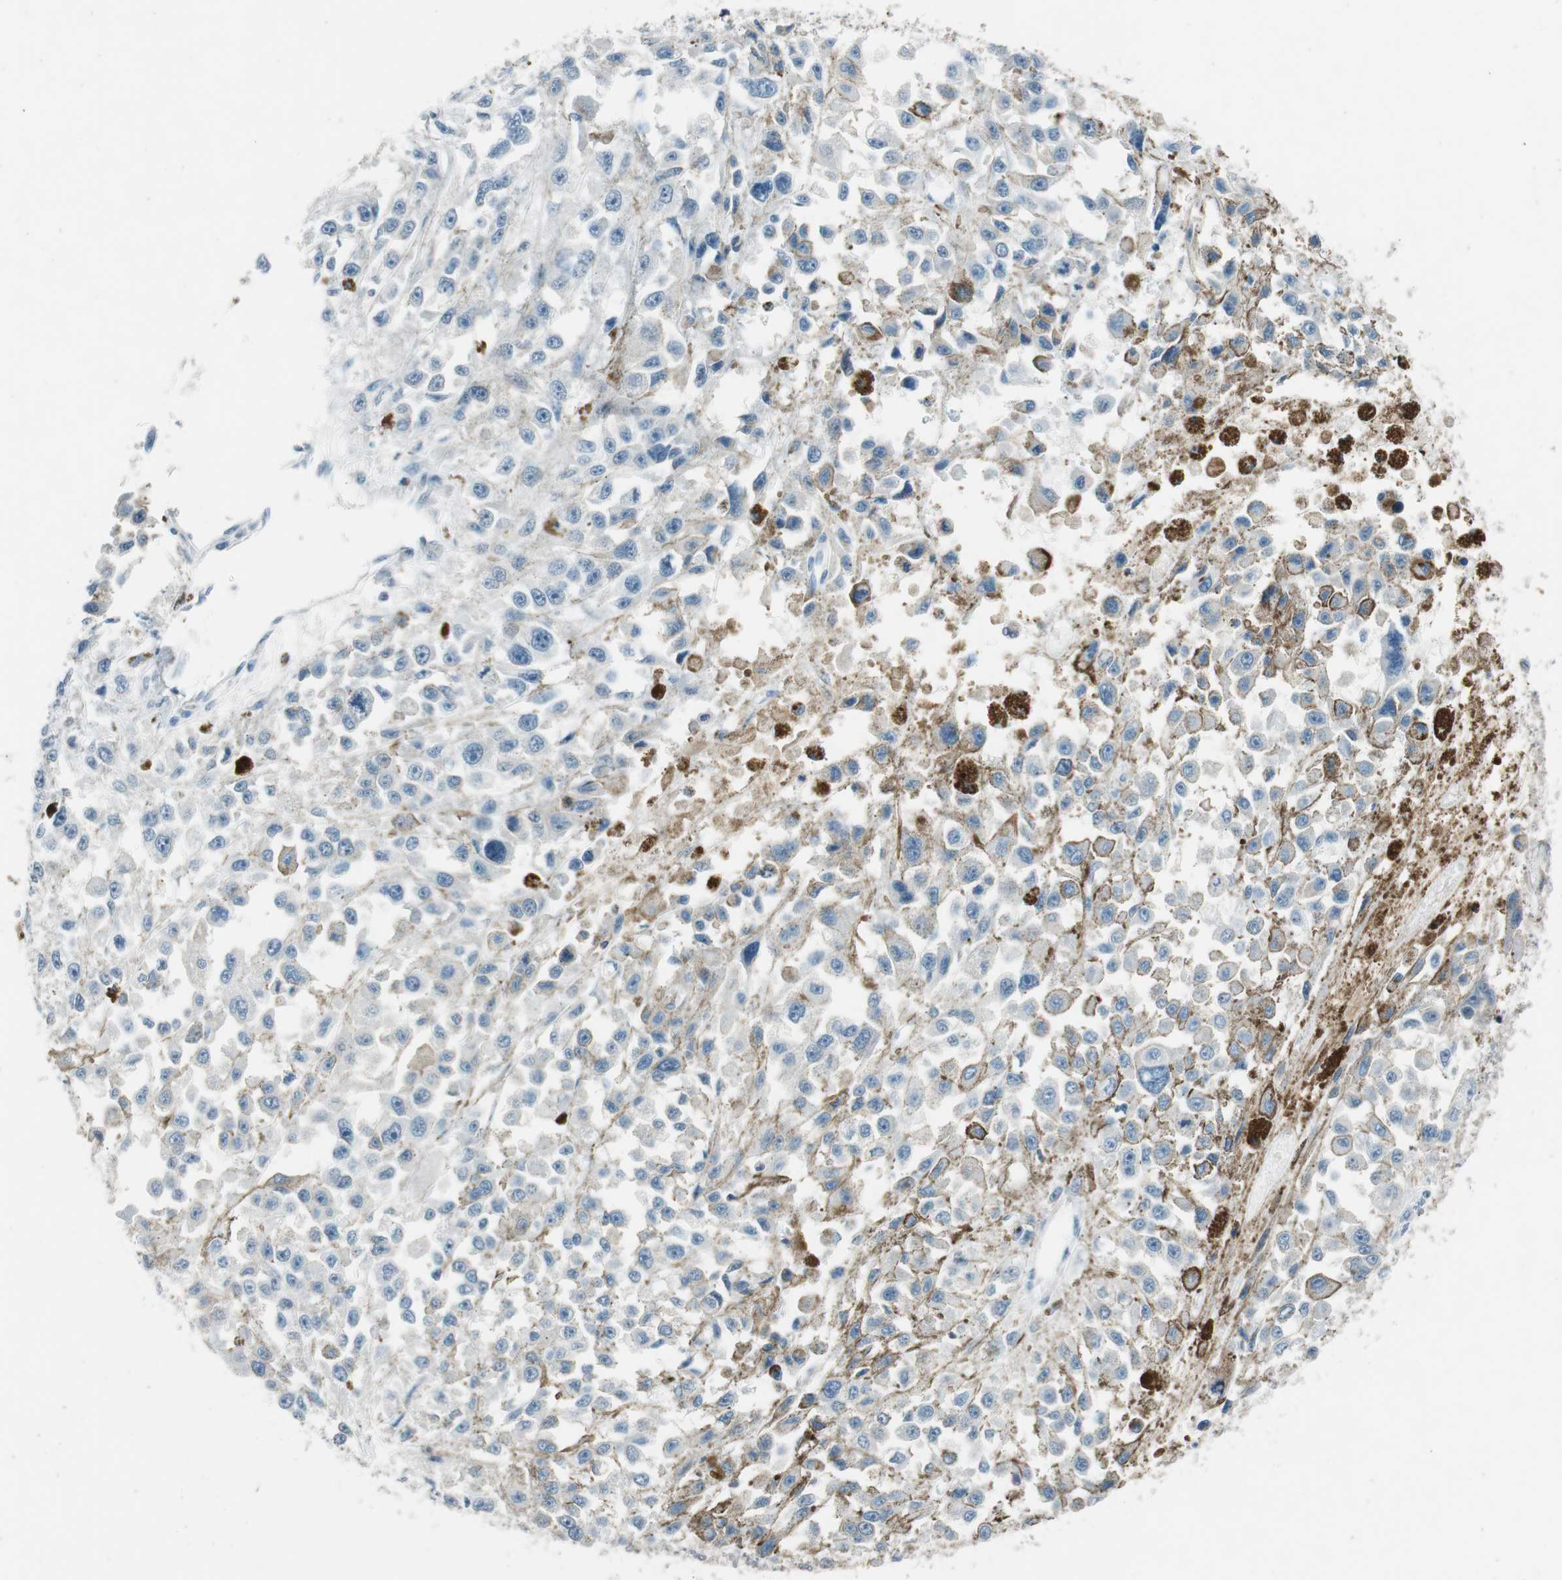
{"staining": {"intensity": "negative", "quantity": "none", "location": "none"}, "tissue": "melanoma", "cell_type": "Tumor cells", "image_type": "cancer", "snomed": [{"axis": "morphology", "description": "Malignant melanoma, Metastatic site"}, {"axis": "topography", "description": "Lymph node"}], "caption": "Immunohistochemistry (IHC) of human malignant melanoma (metastatic site) exhibits no expression in tumor cells. The staining is performed using DAB brown chromogen with nuclei counter-stained in using hematoxylin.", "gene": "PDPN", "patient": {"sex": "male", "age": 59}}